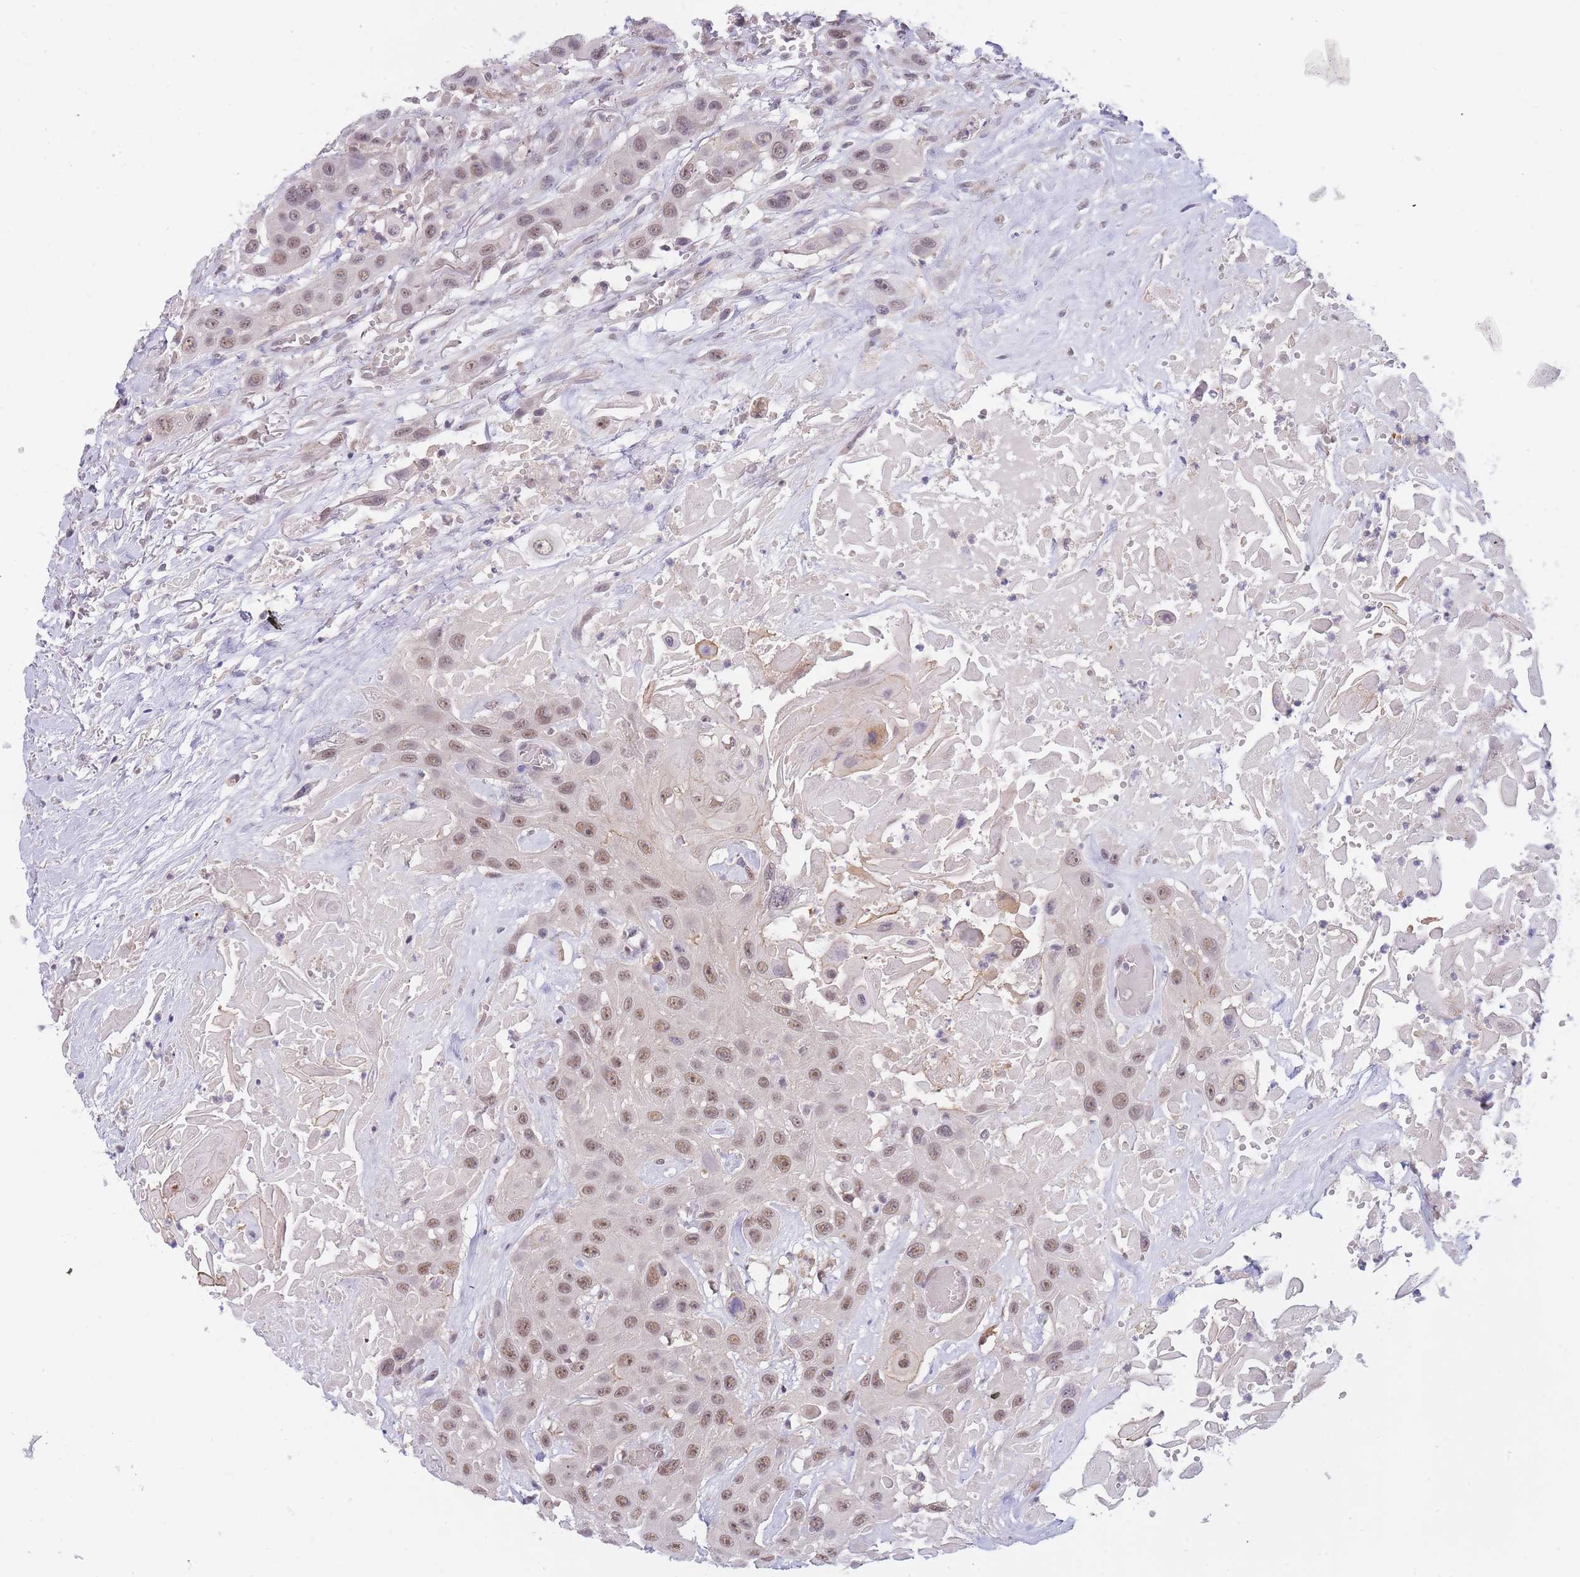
{"staining": {"intensity": "moderate", "quantity": ">75%", "location": "nuclear"}, "tissue": "head and neck cancer", "cell_type": "Tumor cells", "image_type": "cancer", "snomed": [{"axis": "morphology", "description": "Squamous cell carcinoma, NOS"}, {"axis": "topography", "description": "Head-Neck"}], "caption": "Immunohistochemistry (IHC) photomicrograph of squamous cell carcinoma (head and neck) stained for a protein (brown), which displays medium levels of moderate nuclear staining in about >75% of tumor cells.", "gene": "GOLGA6L25", "patient": {"sex": "male", "age": 81}}